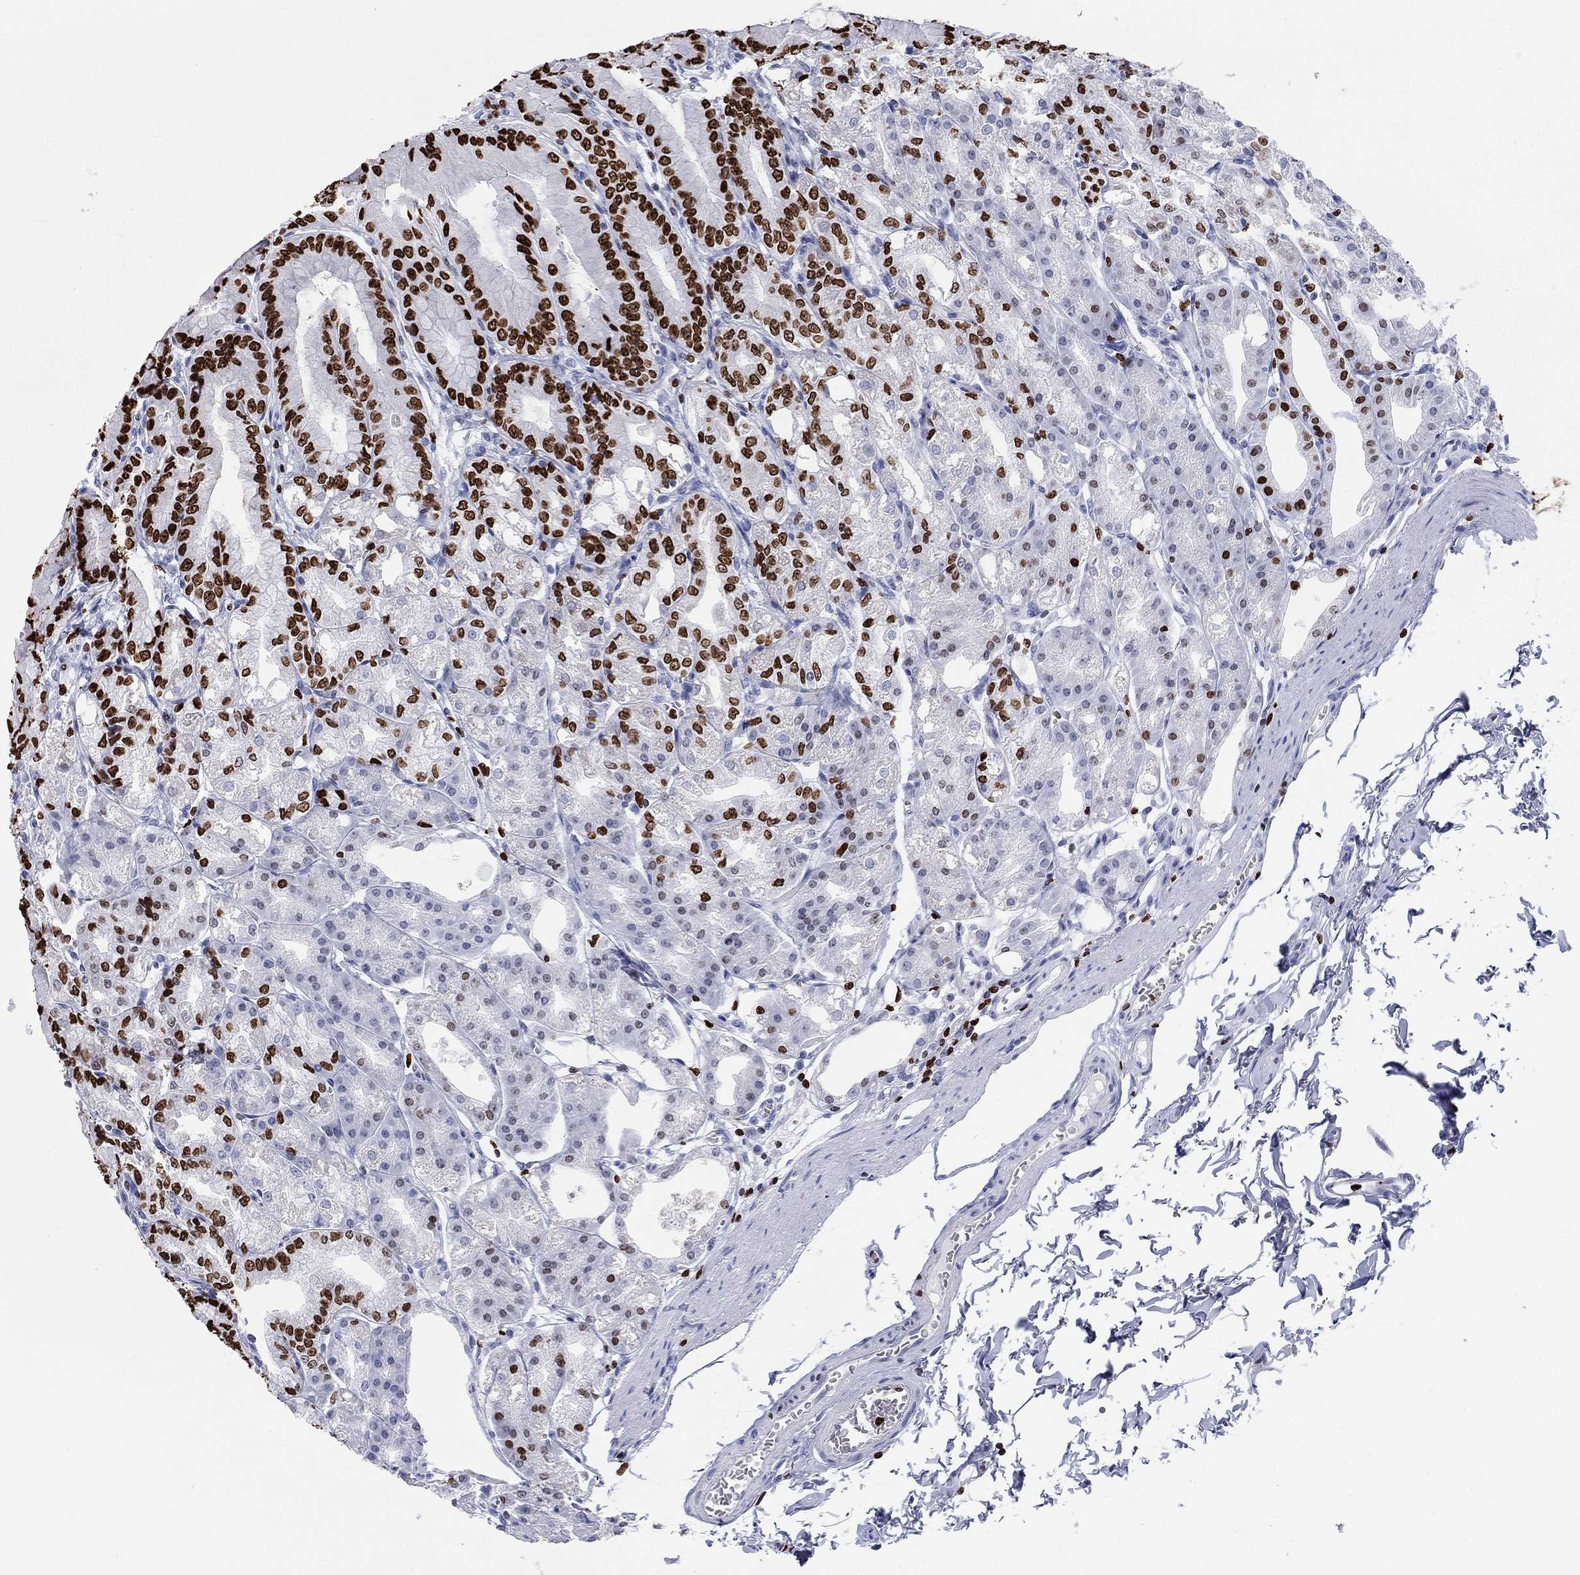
{"staining": {"intensity": "strong", "quantity": "25%-75%", "location": "nuclear"}, "tissue": "stomach", "cell_type": "Glandular cells", "image_type": "normal", "snomed": [{"axis": "morphology", "description": "Normal tissue, NOS"}, {"axis": "topography", "description": "Stomach"}], "caption": "A high amount of strong nuclear staining is appreciated in about 25%-75% of glandular cells in unremarkable stomach.", "gene": "H1", "patient": {"sex": "male", "age": 71}}